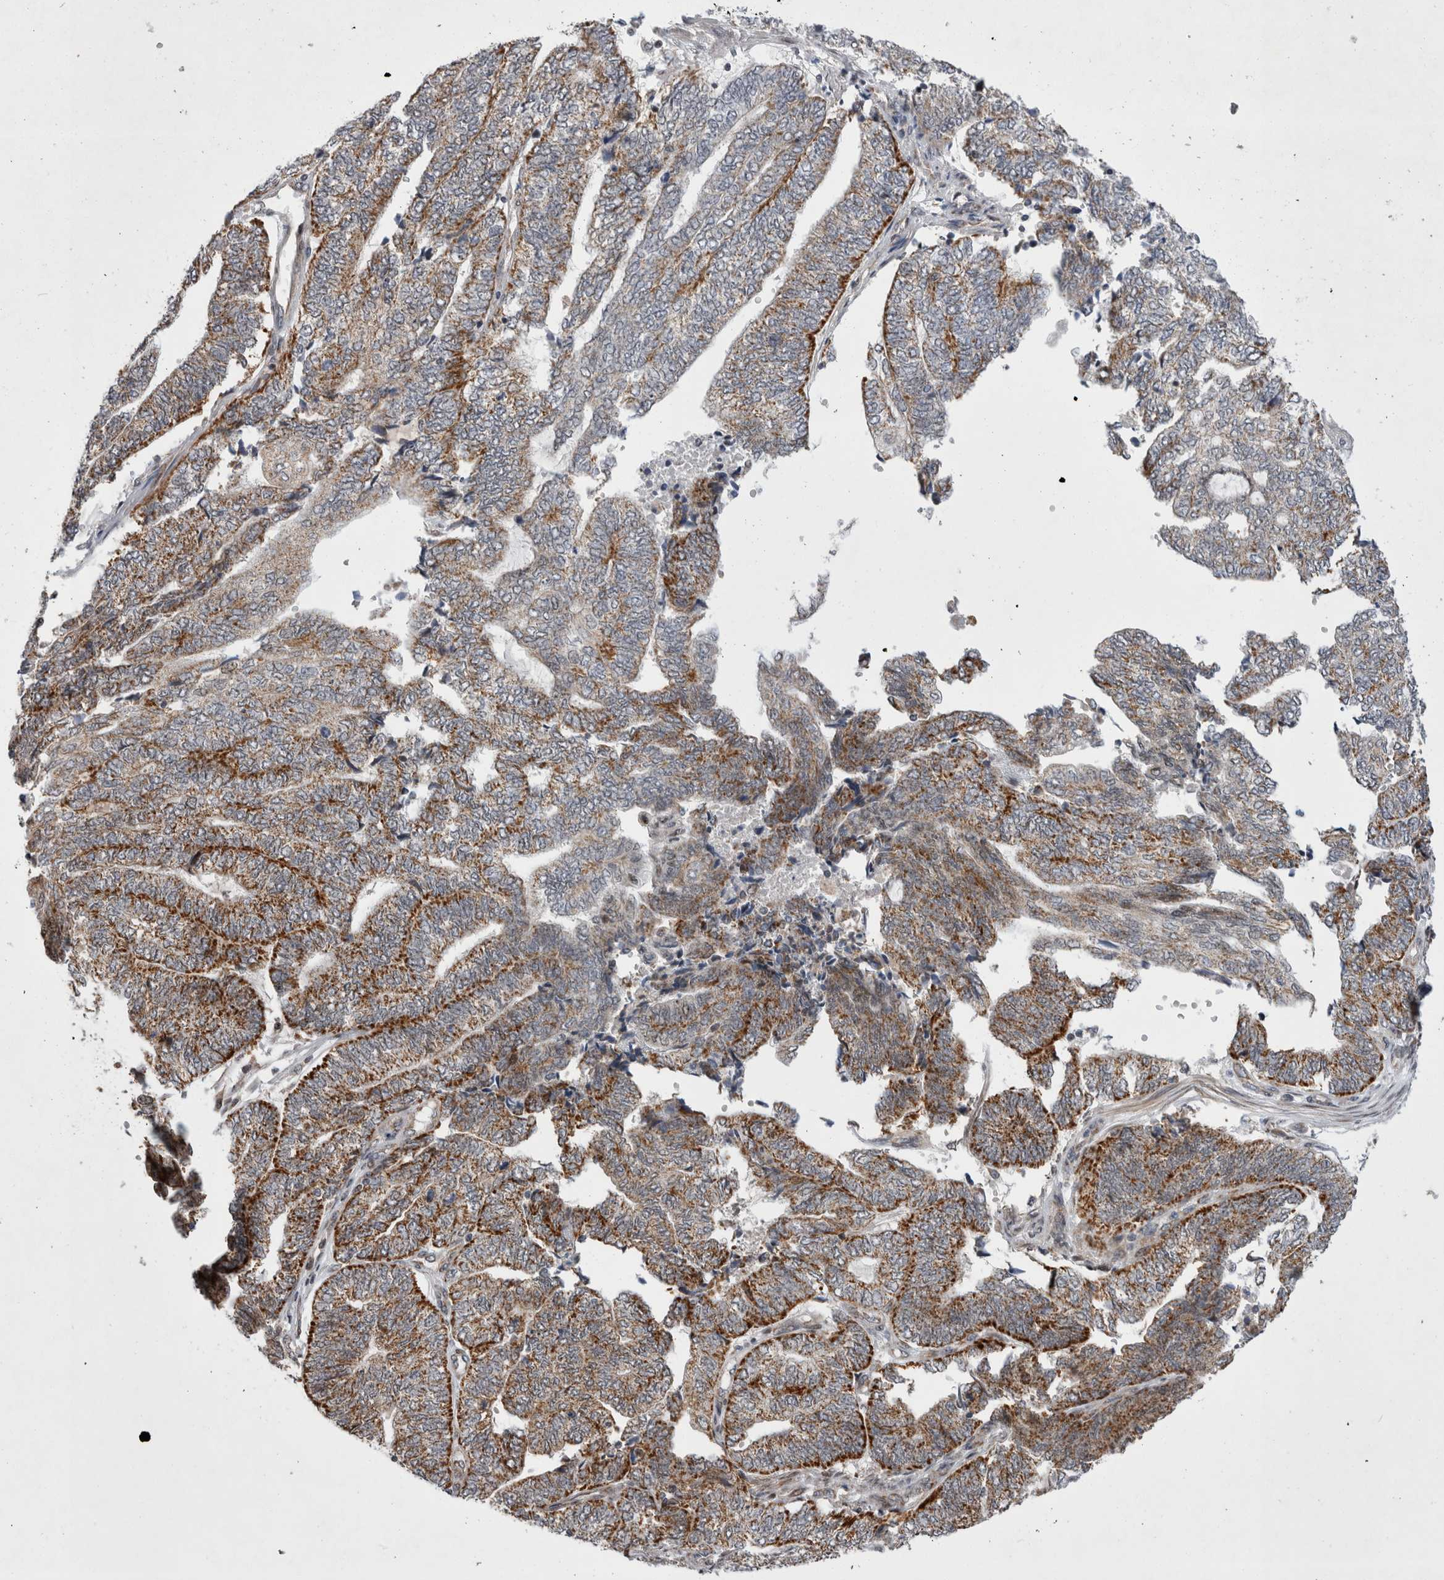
{"staining": {"intensity": "strong", "quantity": ">75%", "location": "cytoplasmic/membranous"}, "tissue": "endometrial cancer", "cell_type": "Tumor cells", "image_type": "cancer", "snomed": [{"axis": "morphology", "description": "Adenocarcinoma, NOS"}, {"axis": "topography", "description": "Uterus"}, {"axis": "topography", "description": "Endometrium"}], "caption": "This is a micrograph of immunohistochemistry staining of endometrial cancer (adenocarcinoma), which shows strong staining in the cytoplasmic/membranous of tumor cells.", "gene": "MRPL37", "patient": {"sex": "female", "age": 70}}